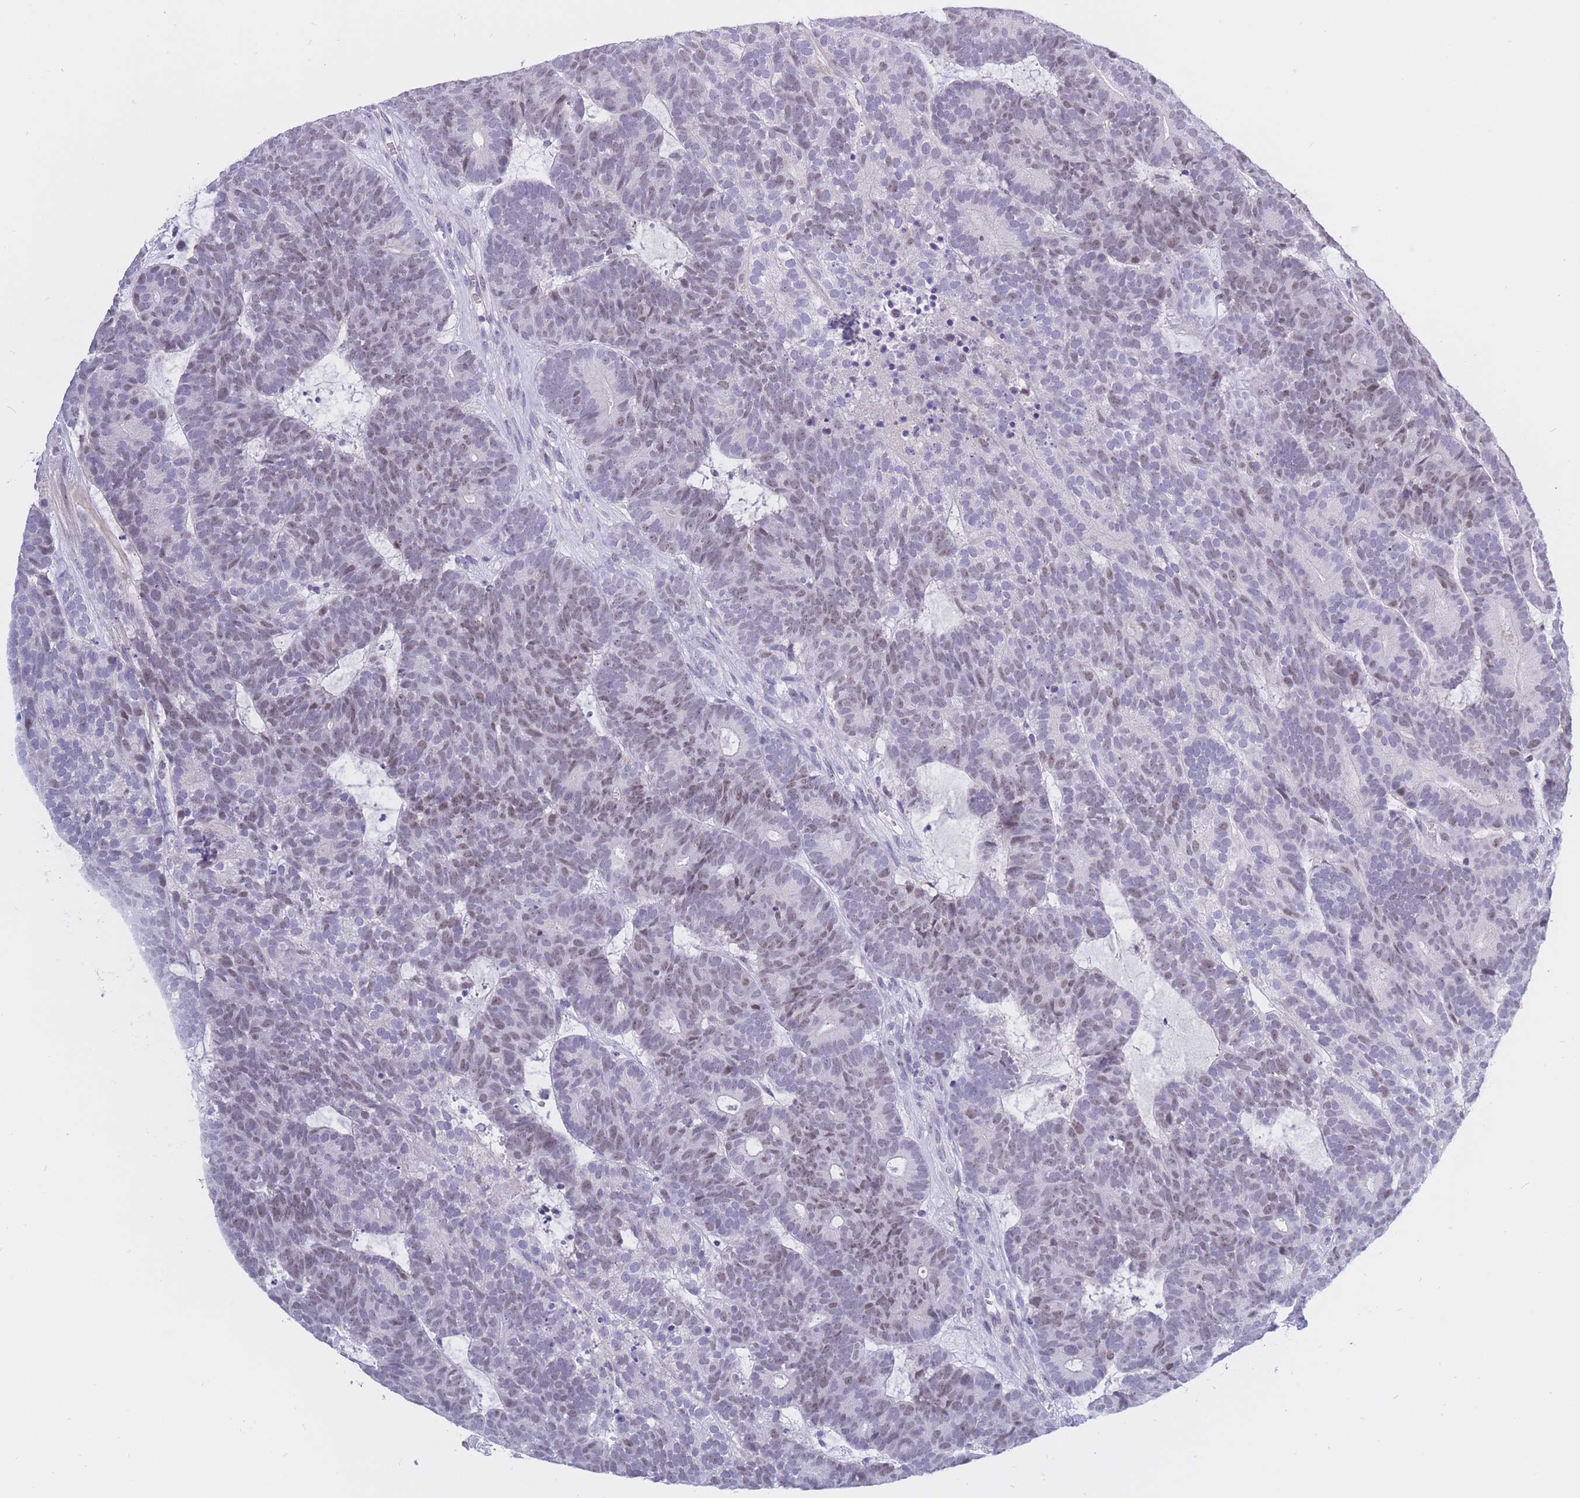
{"staining": {"intensity": "weak", "quantity": "<25%", "location": "nuclear"}, "tissue": "head and neck cancer", "cell_type": "Tumor cells", "image_type": "cancer", "snomed": [{"axis": "morphology", "description": "Adenocarcinoma, NOS"}, {"axis": "topography", "description": "Head-Neck"}], "caption": "Protein analysis of head and neck cancer (adenocarcinoma) displays no significant positivity in tumor cells.", "gene": "BOP1", "patient": {"sex": "female", "age": 81}}